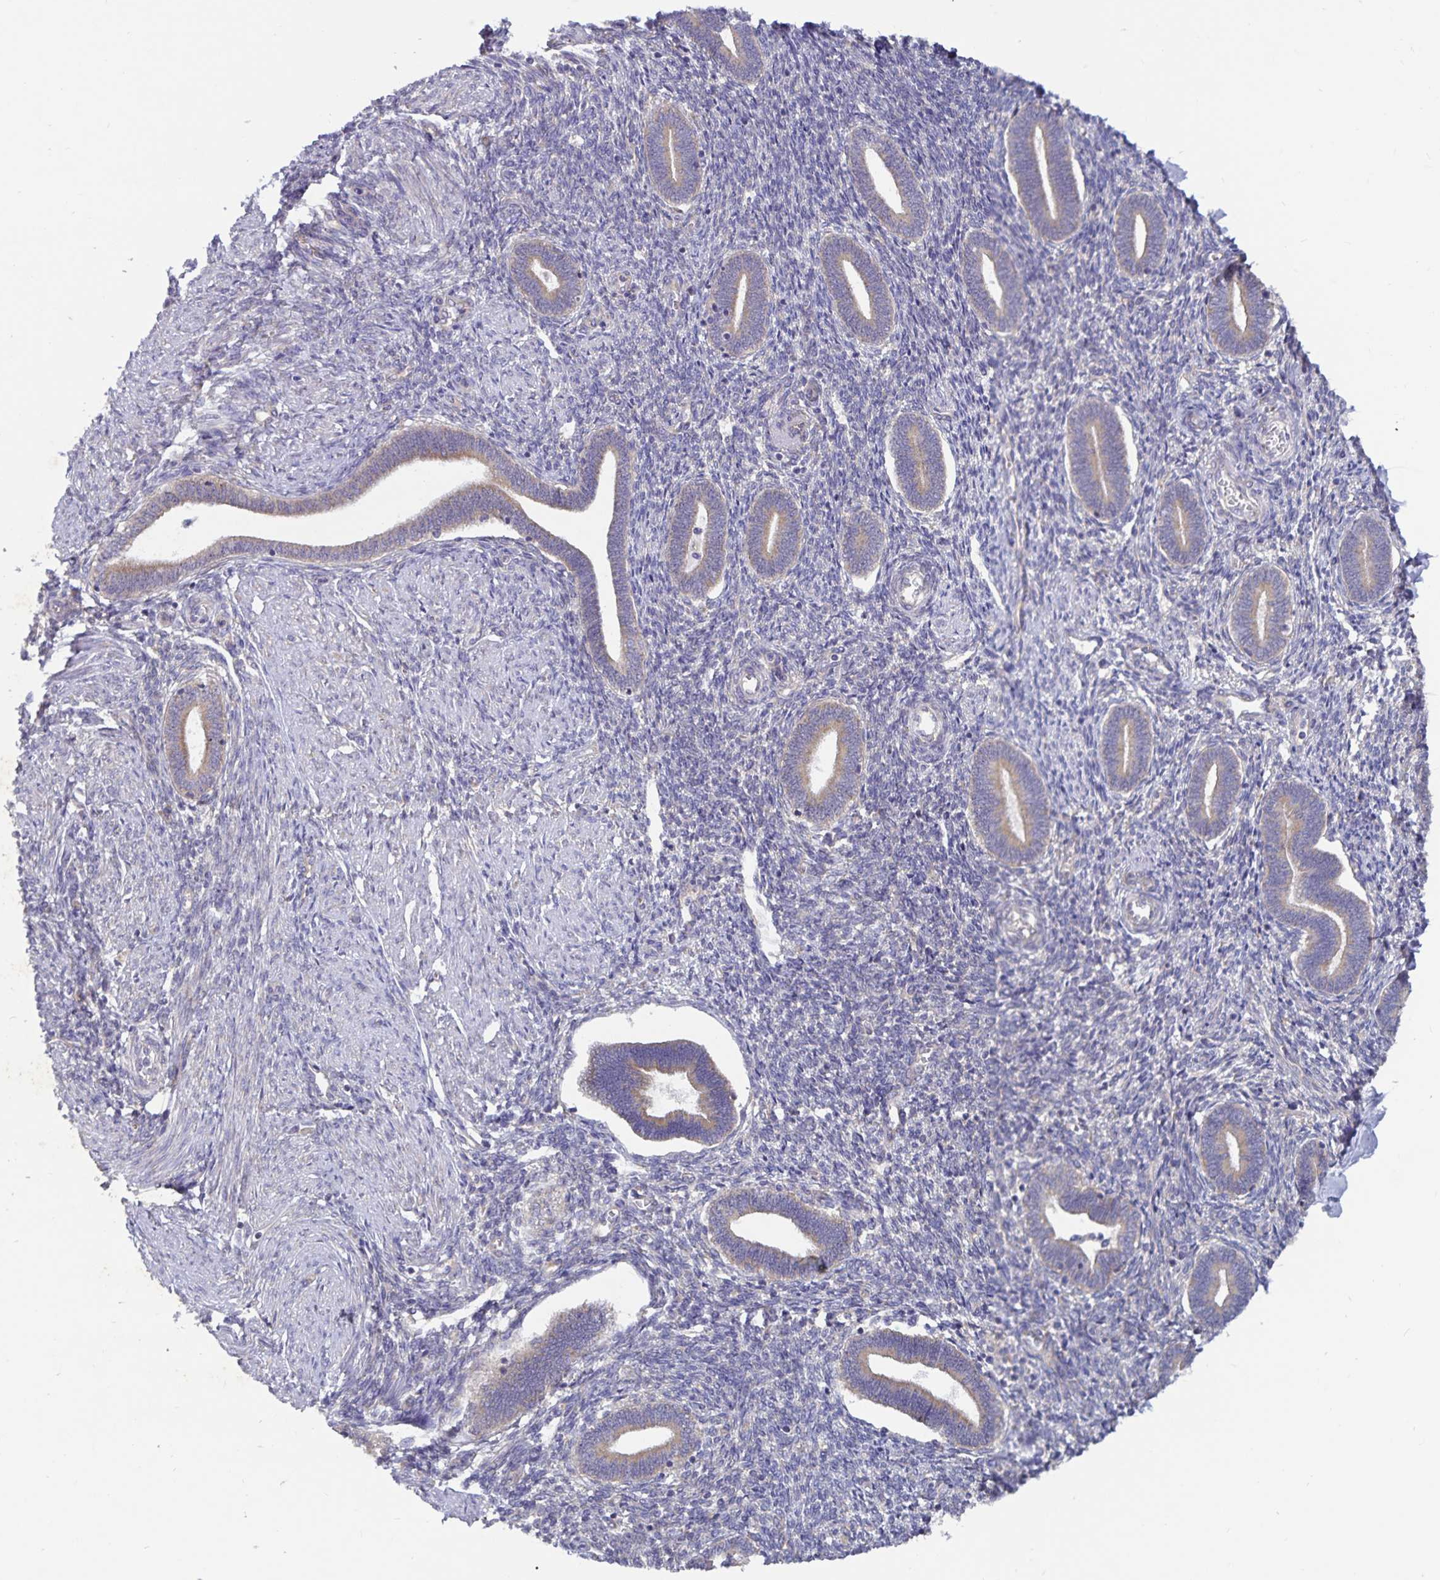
{"staining": {"intensity": "moderate", "quantity": "<25%", "location": "cytoplasmic/membranous"}, "tissue": "endometrium", "cell_type": "Cells in endometrial stroma", "image_type": "normal", "snomed": [{"axis": "morphology", "description": "Normal tissue, NOS"}, {"axis": "topography", "description": "Endometrium"}], "caption": "This is an image of immunohistochemistry staining of unremarkable endometrium, which shows moderate expression in the cytoplasmic/membranous of cells in endometrial stroma.", "gene": "FAM120A", "patient": {"sex": "female", "age": 42}}